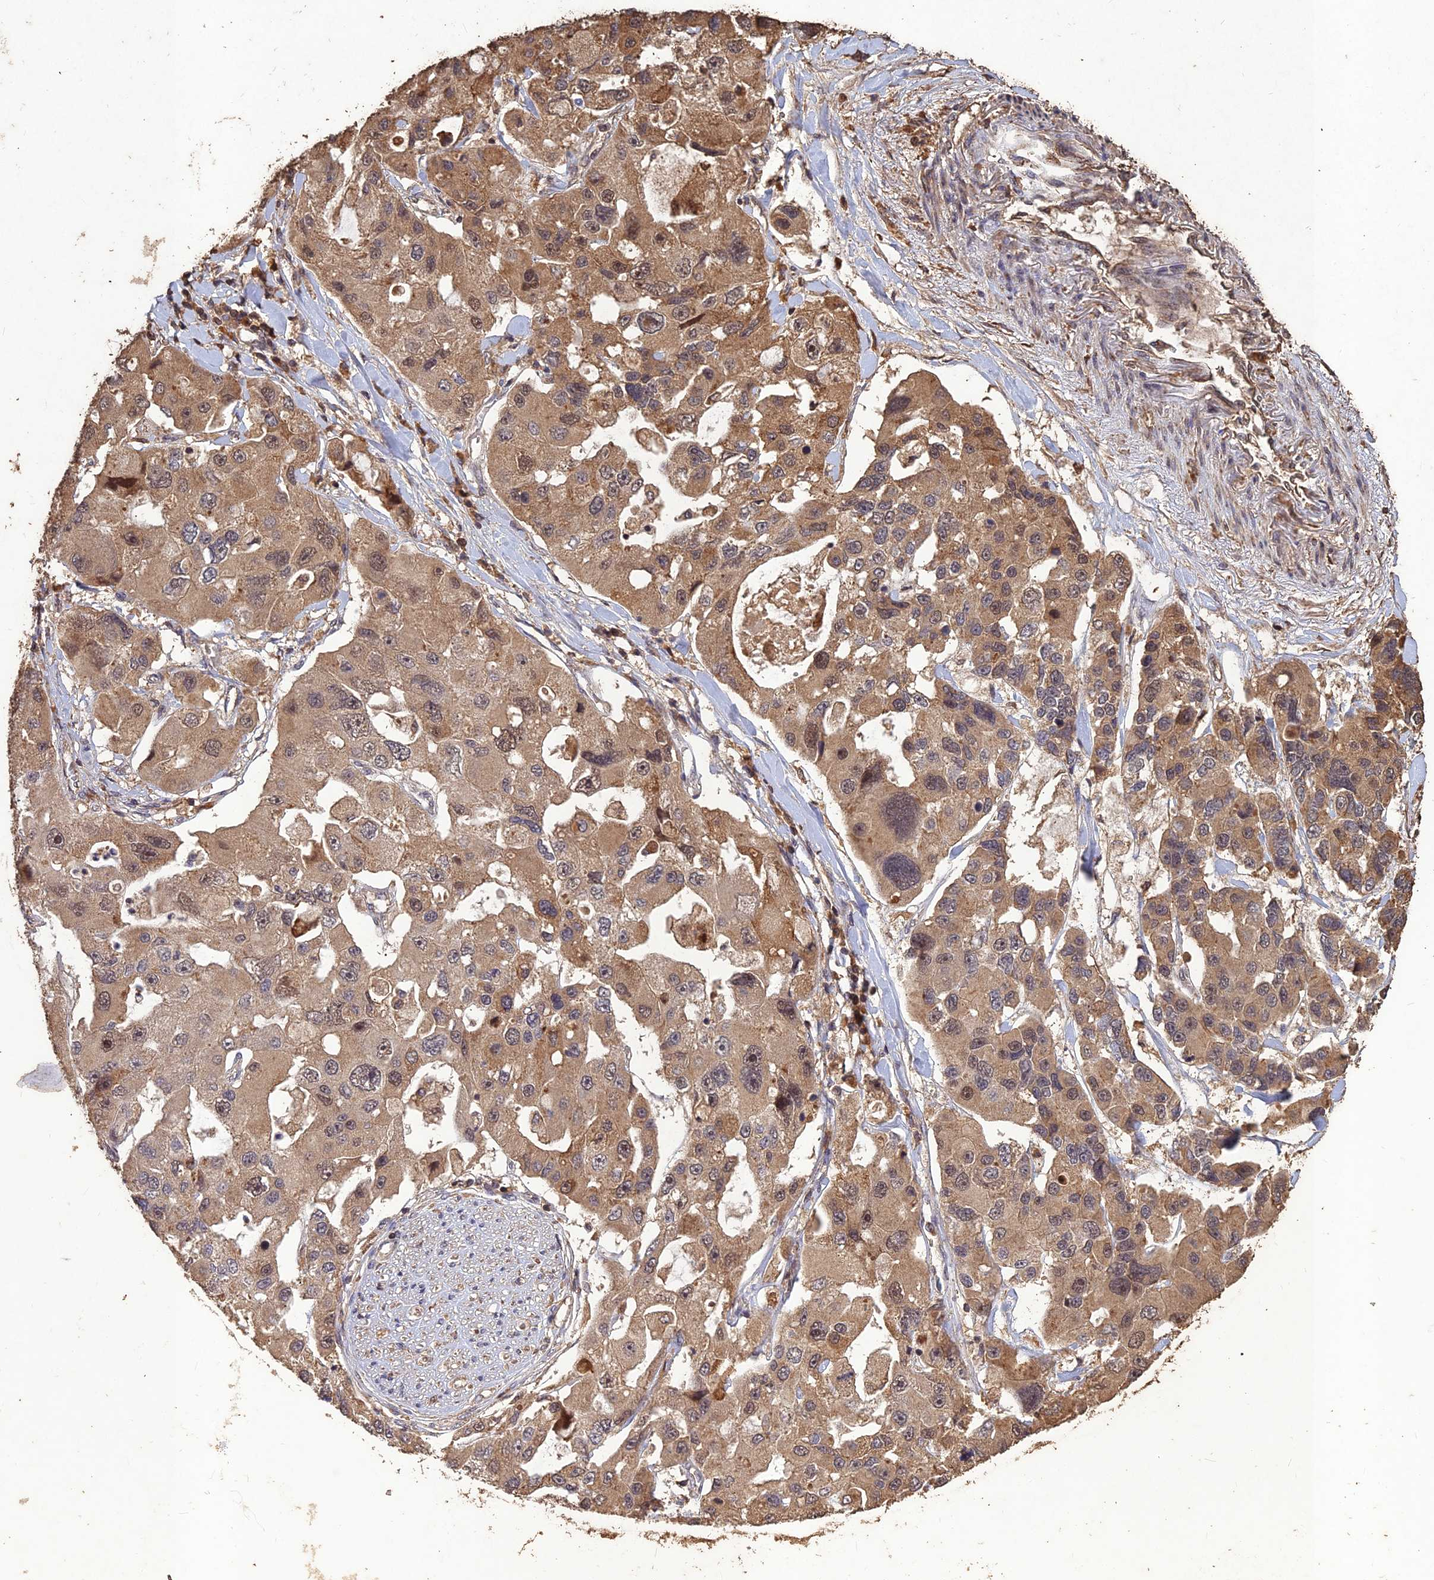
{"staining": {"intensity": "moderate", "quantity": ">75%", "location": "cytoplasmic/membranous,nuclear"}, "tissue": "lung cancer", "cell_type": "Tumor cells", "image_type": "cancer", "snomed": [{"axis": "morphology", "description": "Adenocarcinoma, NOS"}, {"axis": "topography", "description": "Lung"}], "caption": "IHC image of neoplastic tissue: human lung cancer stained using IHC displays medium levels of moderate protein expression localized specifically in the cytoplasmic/membranous and nuclear of tumor cells, appearing as a cytoplasmic/membranous and nuclear brown color.", "gene": "SYMPK", "patient": {"sex": "female", "age": 54}}